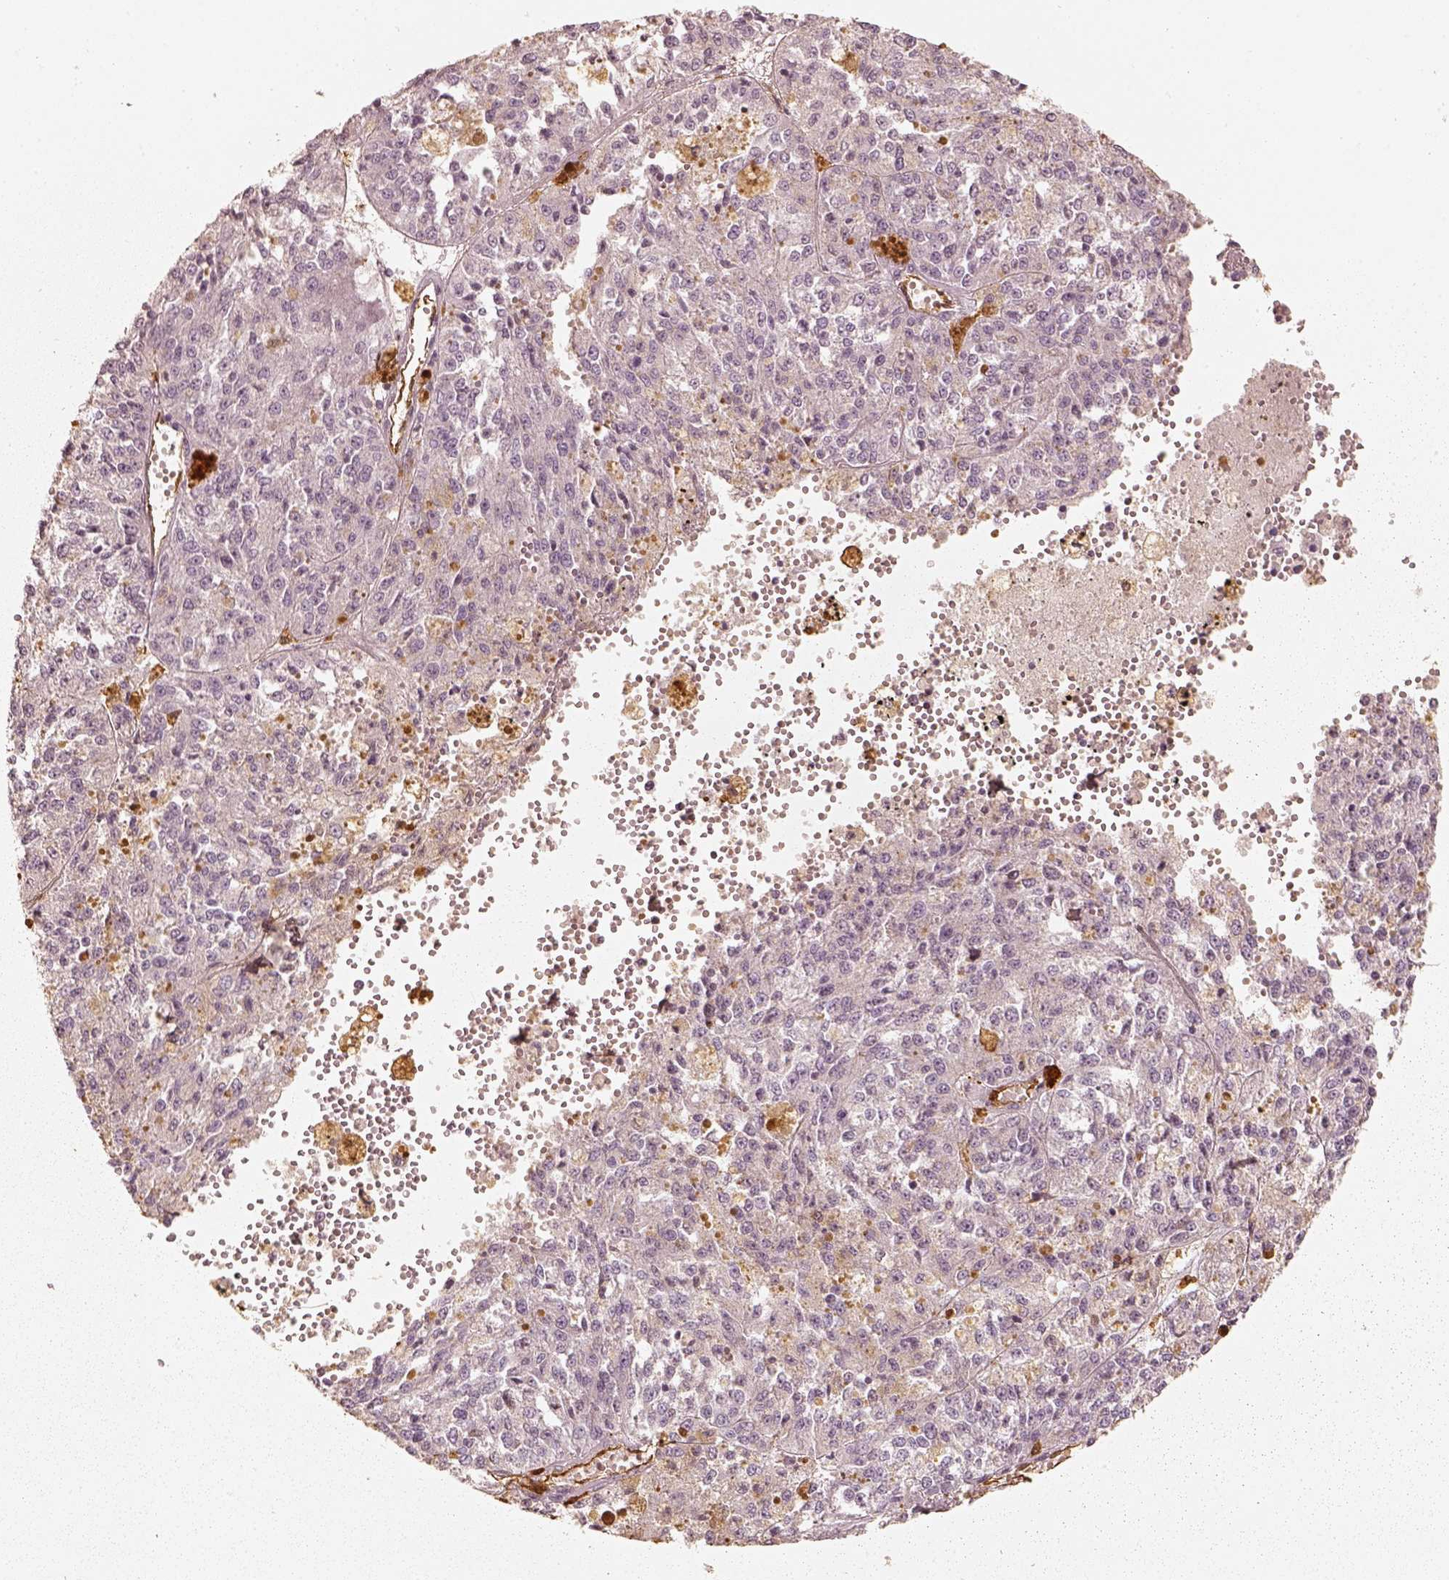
{"staining": {"intensity": "negative", "quantity": "none", "location": "none"}, "tissue": "melanoma", "cell_type": "Tumor cells", "image_type": "cancer", "snomed": [{"axis": "morphology", "description": "Malignant melanoma, Metastatic site"}, {"axis": "topography", "description": "Lymph node"}], "caption": "The photomicrograph demonstrates no significant positivity in tumor cells of melanoma.", "gene": "FSCN1", "patient": {"sex": "female", "age": 64}}